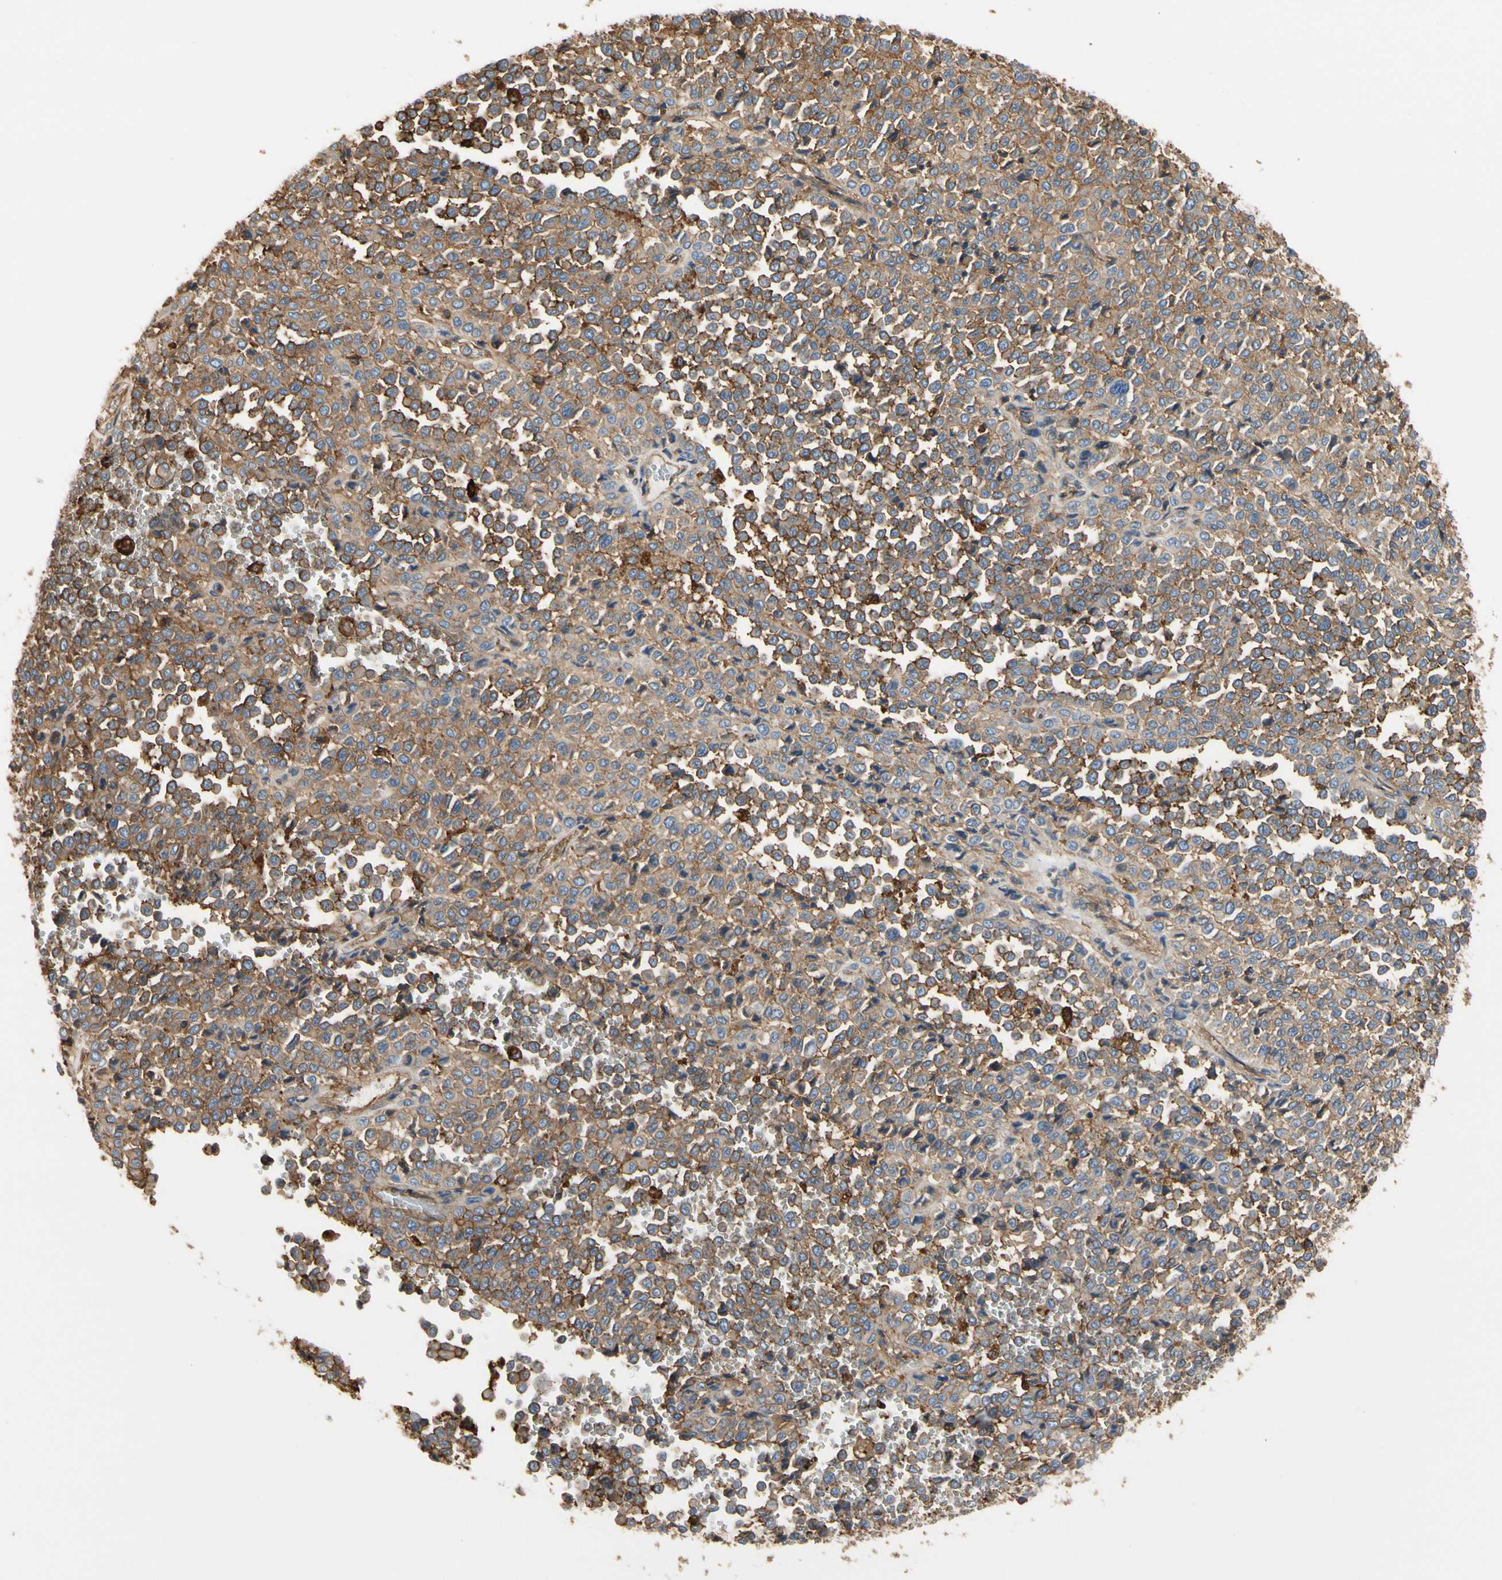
{"staining": {"intensity": "weak", "quantity": ">75%", "location": "cytoplasmic/membranous"}, "tissue": "melanoma", "cell_type": "Tumor cells", "image_type": "cancer", "snomed": [{"axis": "morphology", "description": "Malignant melanoma, Metastatic site"}, {"axis": "topography", "description": "Pancreas"}], "caption": "The micrograph reveals a brown stain indicating the presence of a protein in the cytoplasmic/membranous of tumor cells in melanoma.", "gene": "IL1RL1", "patient": {"sex": "female", "age": 30}}